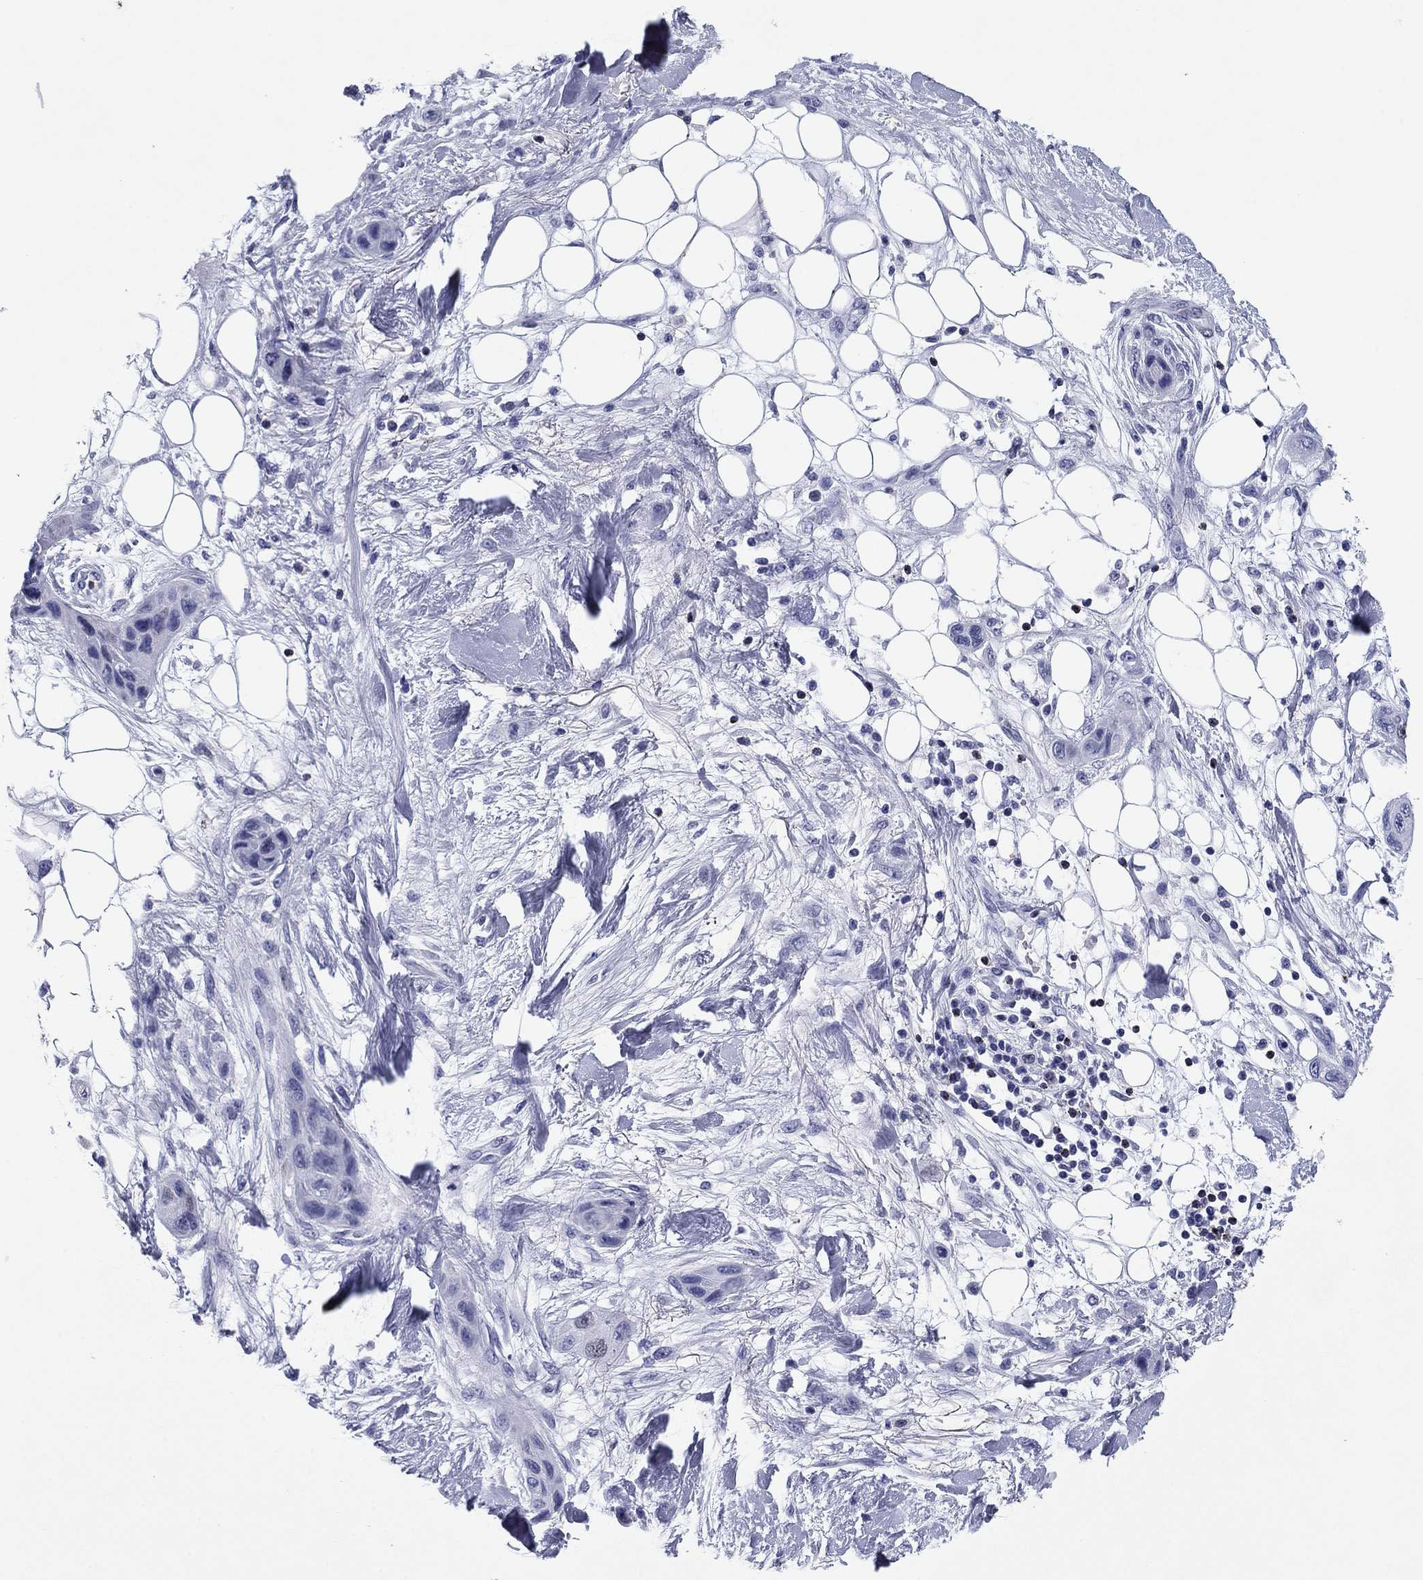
{"staining": {"intensity": "negative", "quantity": "none", "location": "none"}, "tissue": "skin cancer", "cell_type": "Tumor cells", "image_type": "cancer", "snomed": [{"axis": "morphology", "description": "Squamous cell carcinoma, NOS"}, {"axis": "topography", "description": "Skin"}], "caption": "An immunohistochemistry micrograph of skin cancer is shown. There is no staining in tumor cells of skin cancer. (DAB (3,3'-diaminobenzidine) IHC with hematoxylin counter stain).", "gene": "GZMK", "patient": {"sex": "male", "age": 79}}